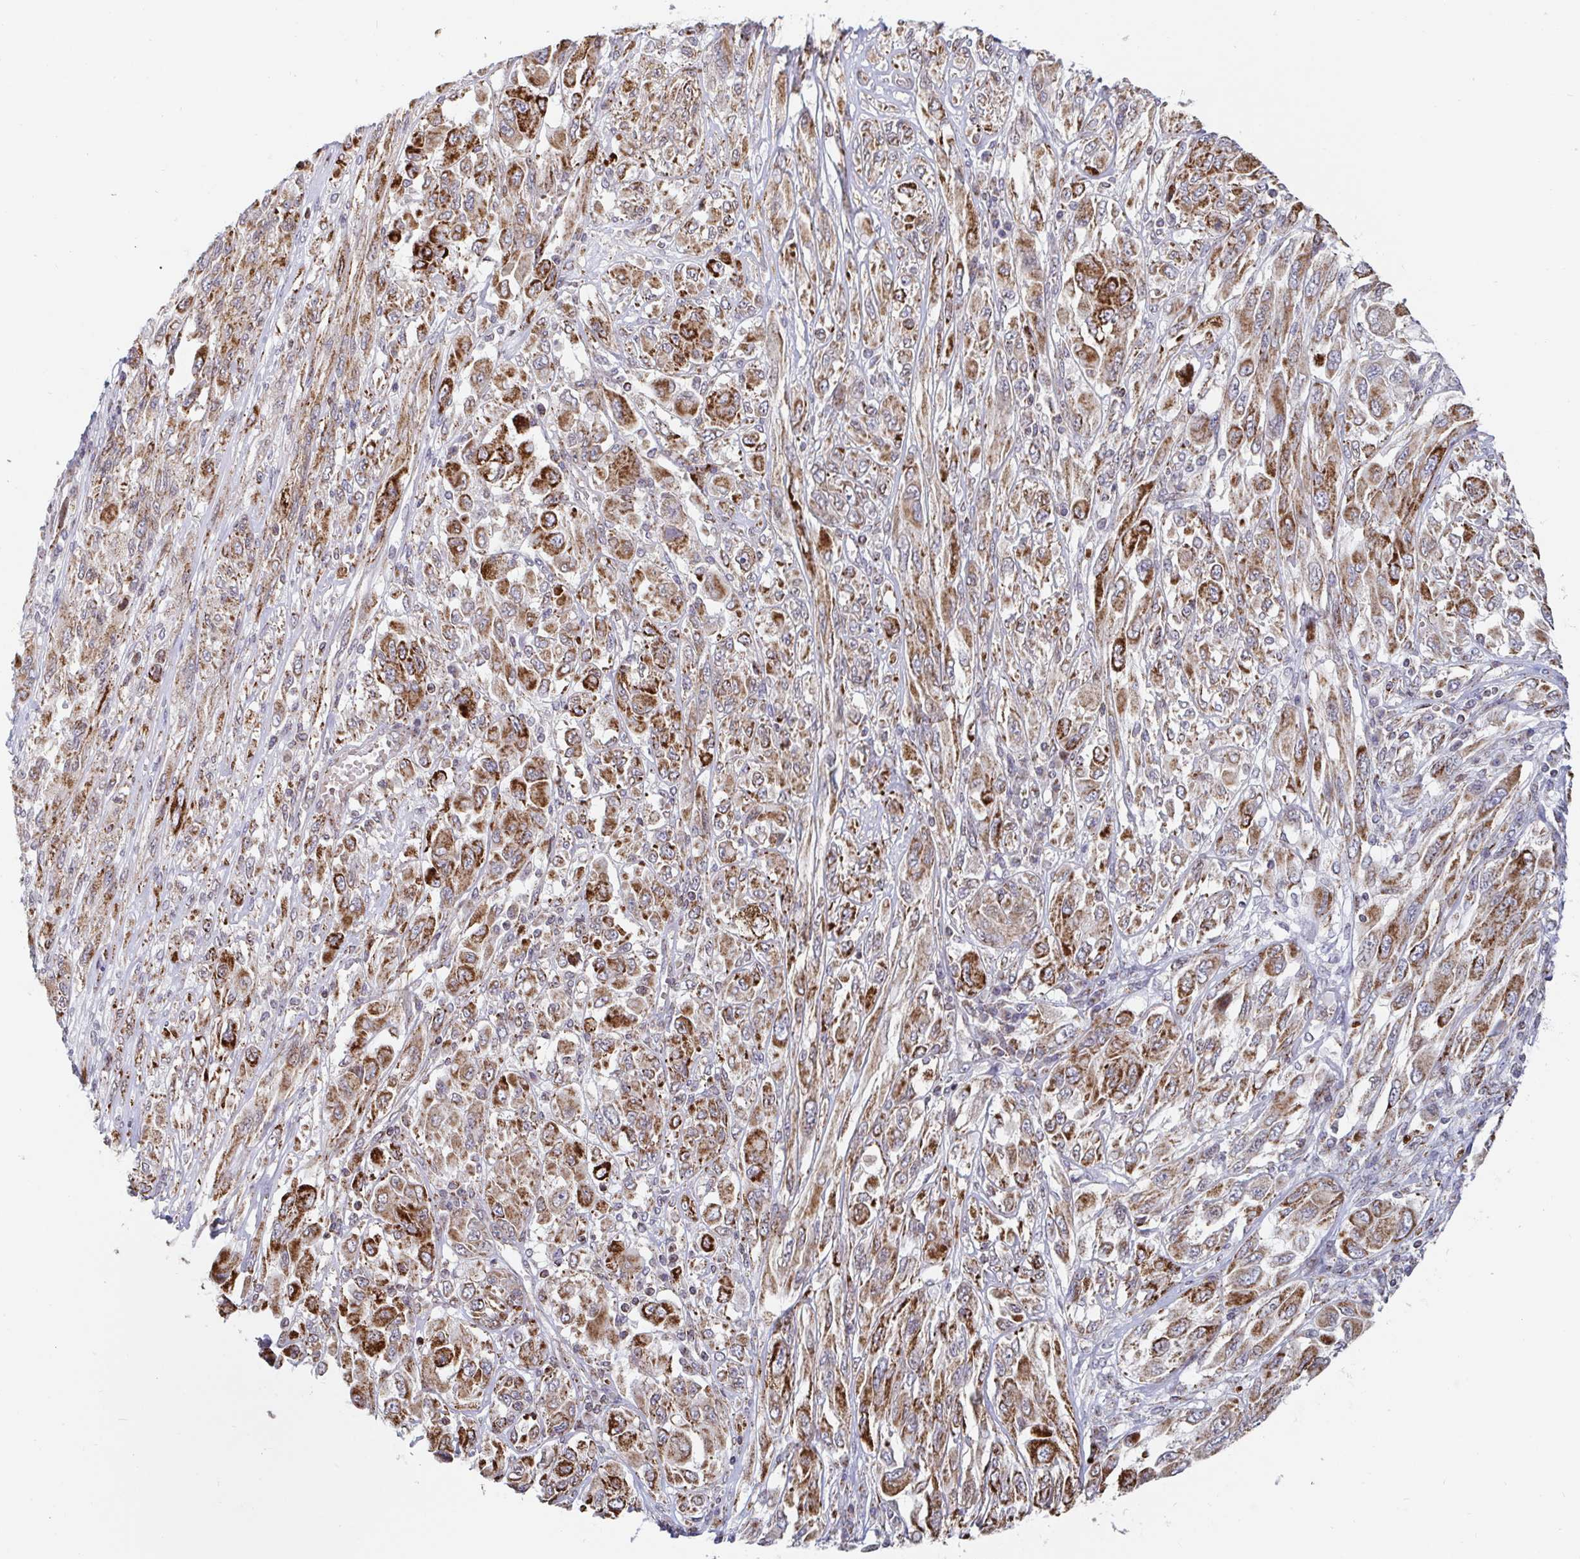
{"staining": {"intensity": "moderate", "quantity": ">75%", "location": "cytoplasmic/membranous"}, "tissue": "melanoma", "cell_type": "Tumor cells", "image_type": "cancer", "snomed": [{"axis": "morphology", "description": "Malignant melanoma, NOS"}, {"axis": "topography", "description": "Skin"}], "caption": "Moderate cytoplasmic/membranous positivity for a protein is seen in about >75% of tumor cells of malignant melanoma using immunohistochemistry.", "gene": "STARD8", "patient": {"sex": "female", "age": 91}}